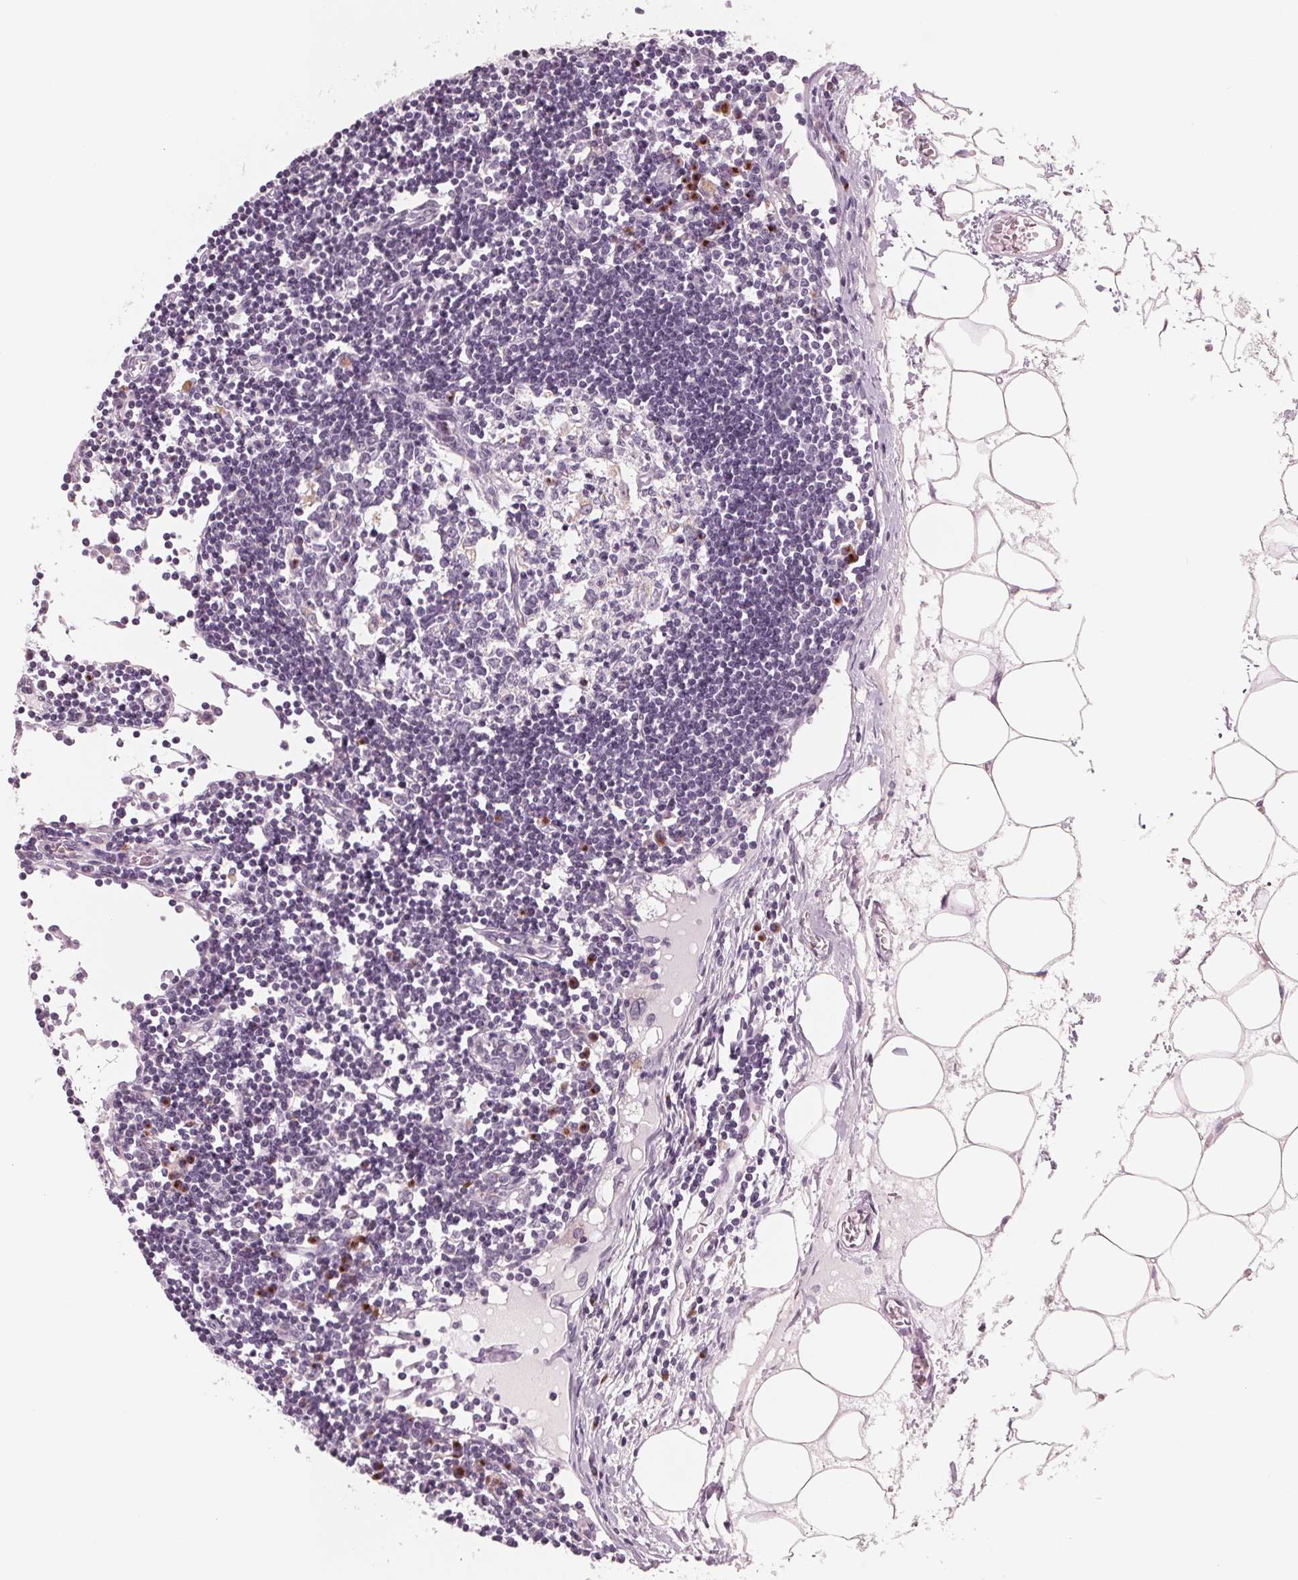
{"staining": {"intensity": "negative", "quantity": "none", "location": "none"}, "tissue": "lymph node", "cell_type": "Germinal center cells", "image_type": "normal", "snomed": [{"axis": "morphology", "description": "Normal tissue, NOS"}, {"axis": "topography", "description": "Lymph node"}], "caption": "Immunohistochemistry (IHC) image of benign lymph node: human lymph node stained with DAB shows no significant protein expression in germinal center cells.", "gene": "IL9R", "patient": {"sex": "female", "age": 65}}